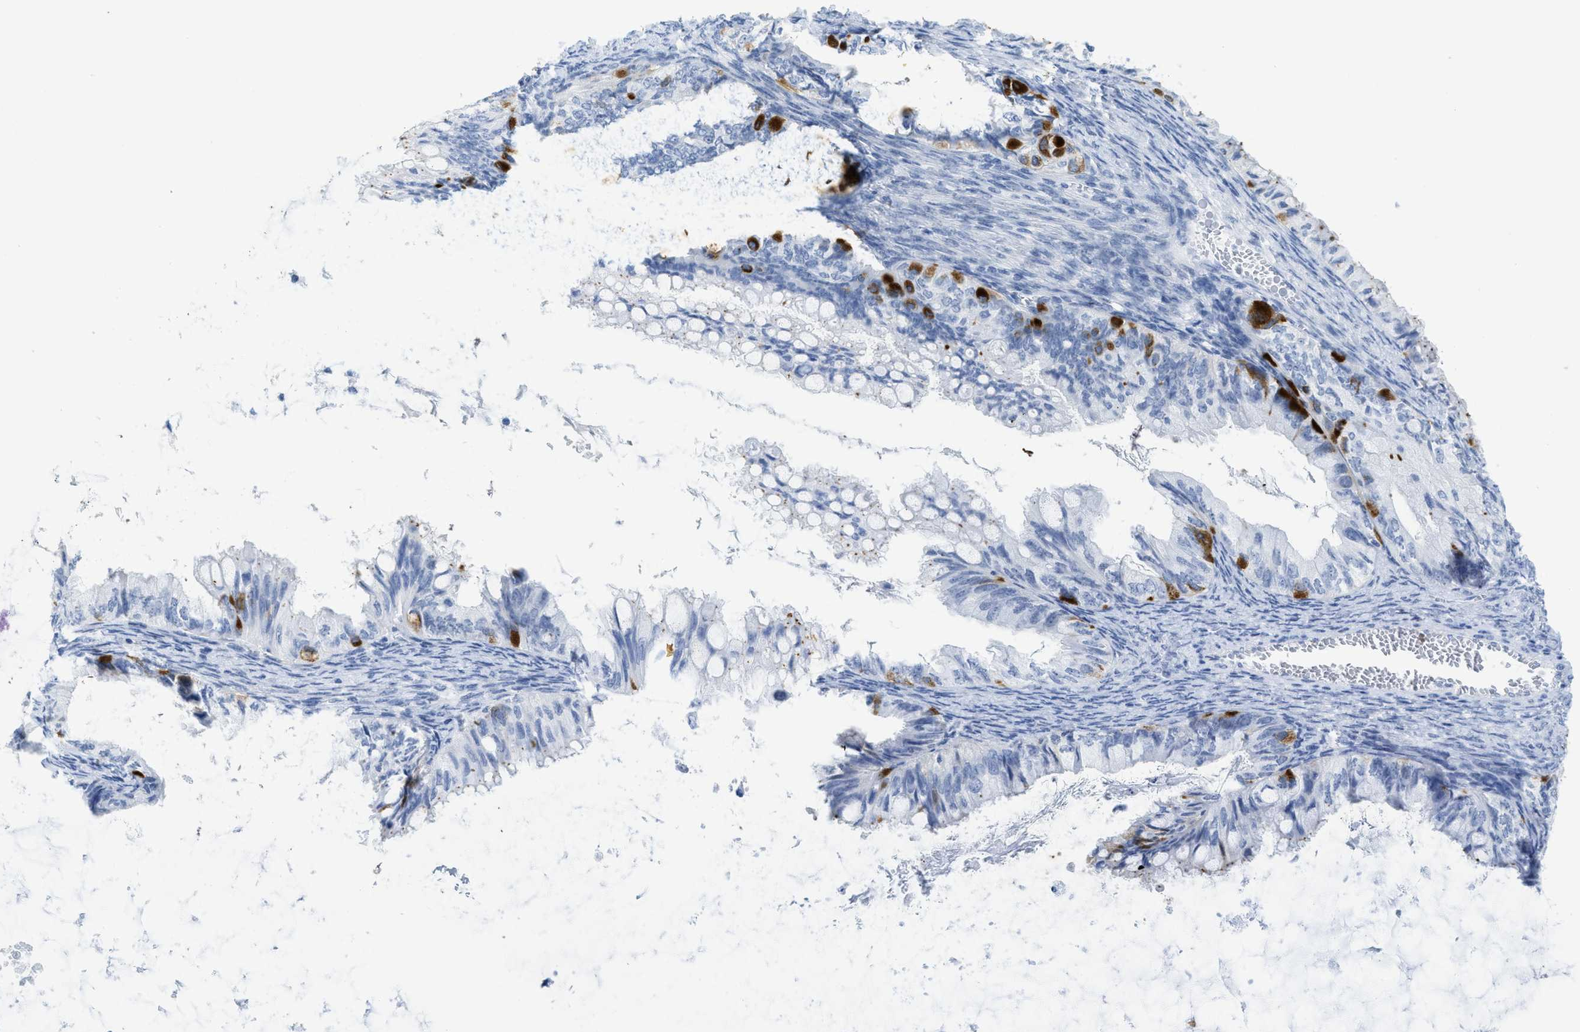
{"staining": {"intensity": "moderate", "quantity": "<25%", "location": "cytoplasmic/membranous"}, "tissue": "ovarian cancer", "cell_type": "Tumor cells", "image_type": "cancer", "snomed": [{"axis": "morphology", "description": "Cystadenocarcinoma, mucinous, NOS"}, {"axis": "topography", "description": "Ovary"}], "caption": "A high-resolution histopathology image shows immunohistochemistry staining of ovarian cancer (mucinous cystadenocarcinoma), which exhibits moderate cytoplasmic/membranous expression in about <25% of tumor cells.", "gene": "WDR4", "patient": {"sex": "female", "age": 80}}